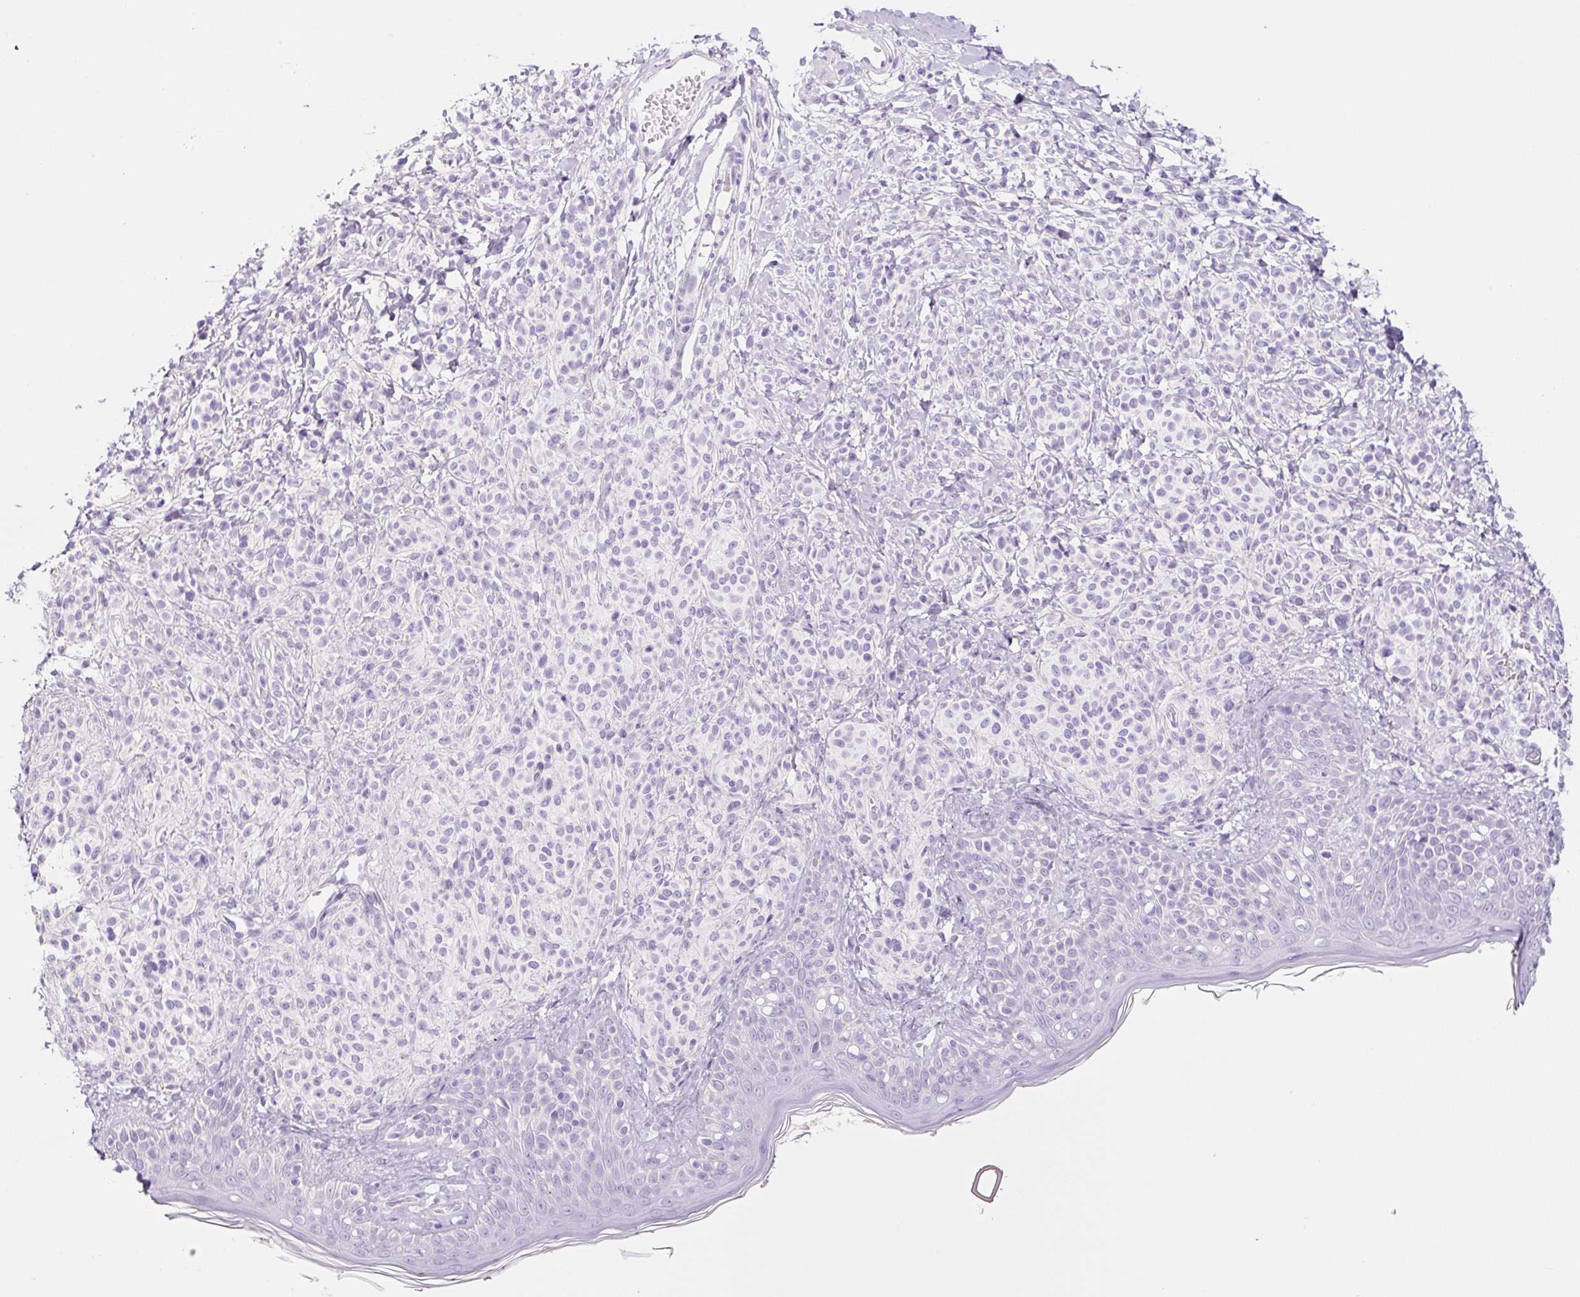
{"staining": {"intensity": "negative", "quantity": "none", "location": "none"}, "tissue": "skin", "cell_type": "Fibroblasts", "image_type": "normal", "snomed": [{"axis": "morphology", "description": "Normal tissue, NOS"}, {"axis": "topography", "description": "Skin"}], "caption": "DAB (3,3'-diaminobenzidine) immunohistochemical staining of benign skin exhibits no significant expression in fibroblasts. Nuclei are stained in blue.", "gene": "RNF212B", "patient": {"sex": "male", "age": 16}}